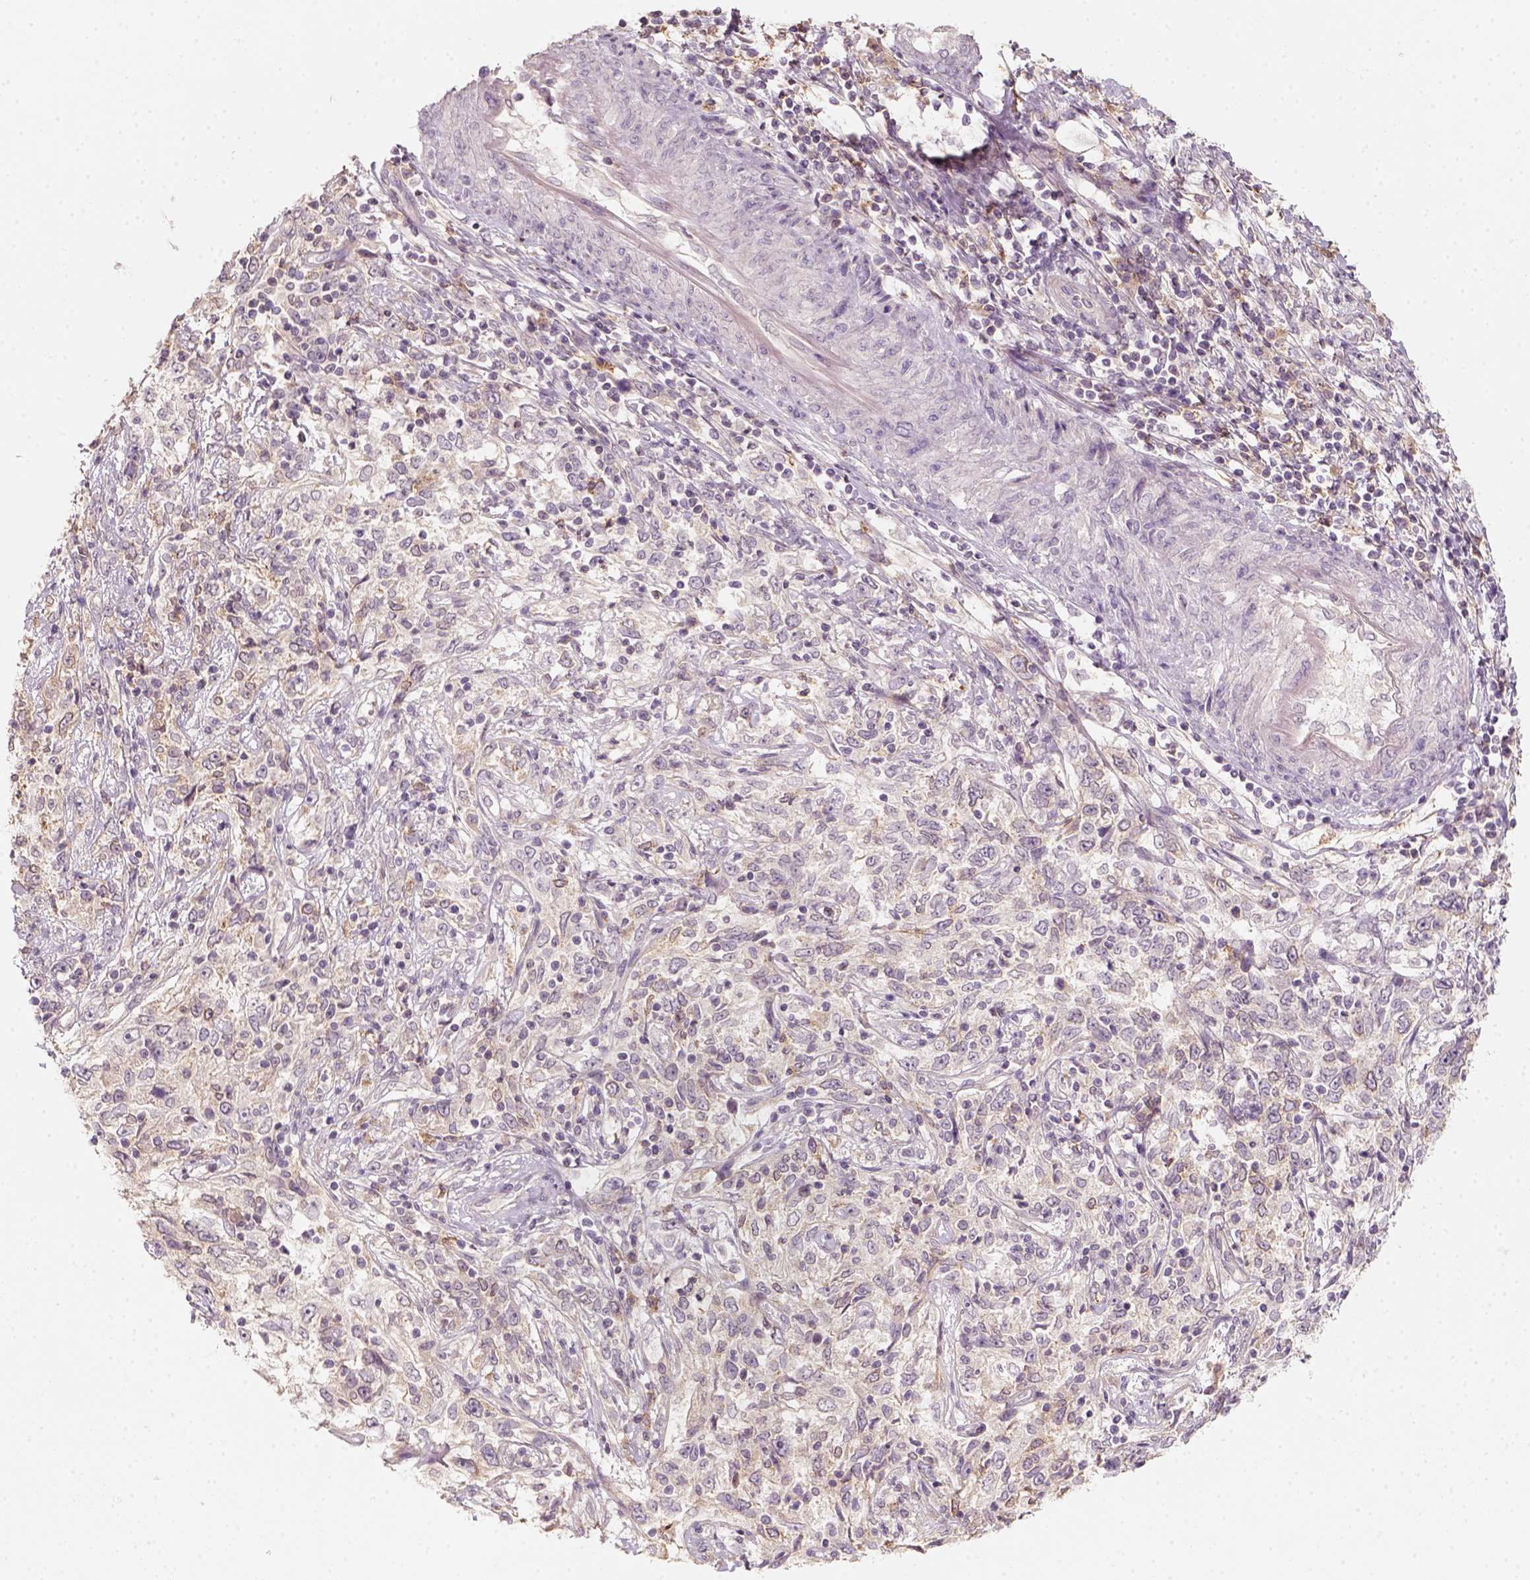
{"staining": {"intensity": "weak", "quantity": "<25%", "location": "cytoplasmic/membranous"}, "tissue": "cervical cancer", "cell_type": "Tumor cells", "image_type": "cancer", "snomed": [{"axis": "morphology", "description": "Adenocarcinoma, NOS"}, {"axis": "topography", "description": "Cervix"}], "caption": "High power microscopy micrograph of an immunohistochemistry (IHC) micrograph of cervical cancer, revealing no significant positivity in tumor cells.", "gene": "AQP9", "patient": {"sex": "female", "age": 40}}